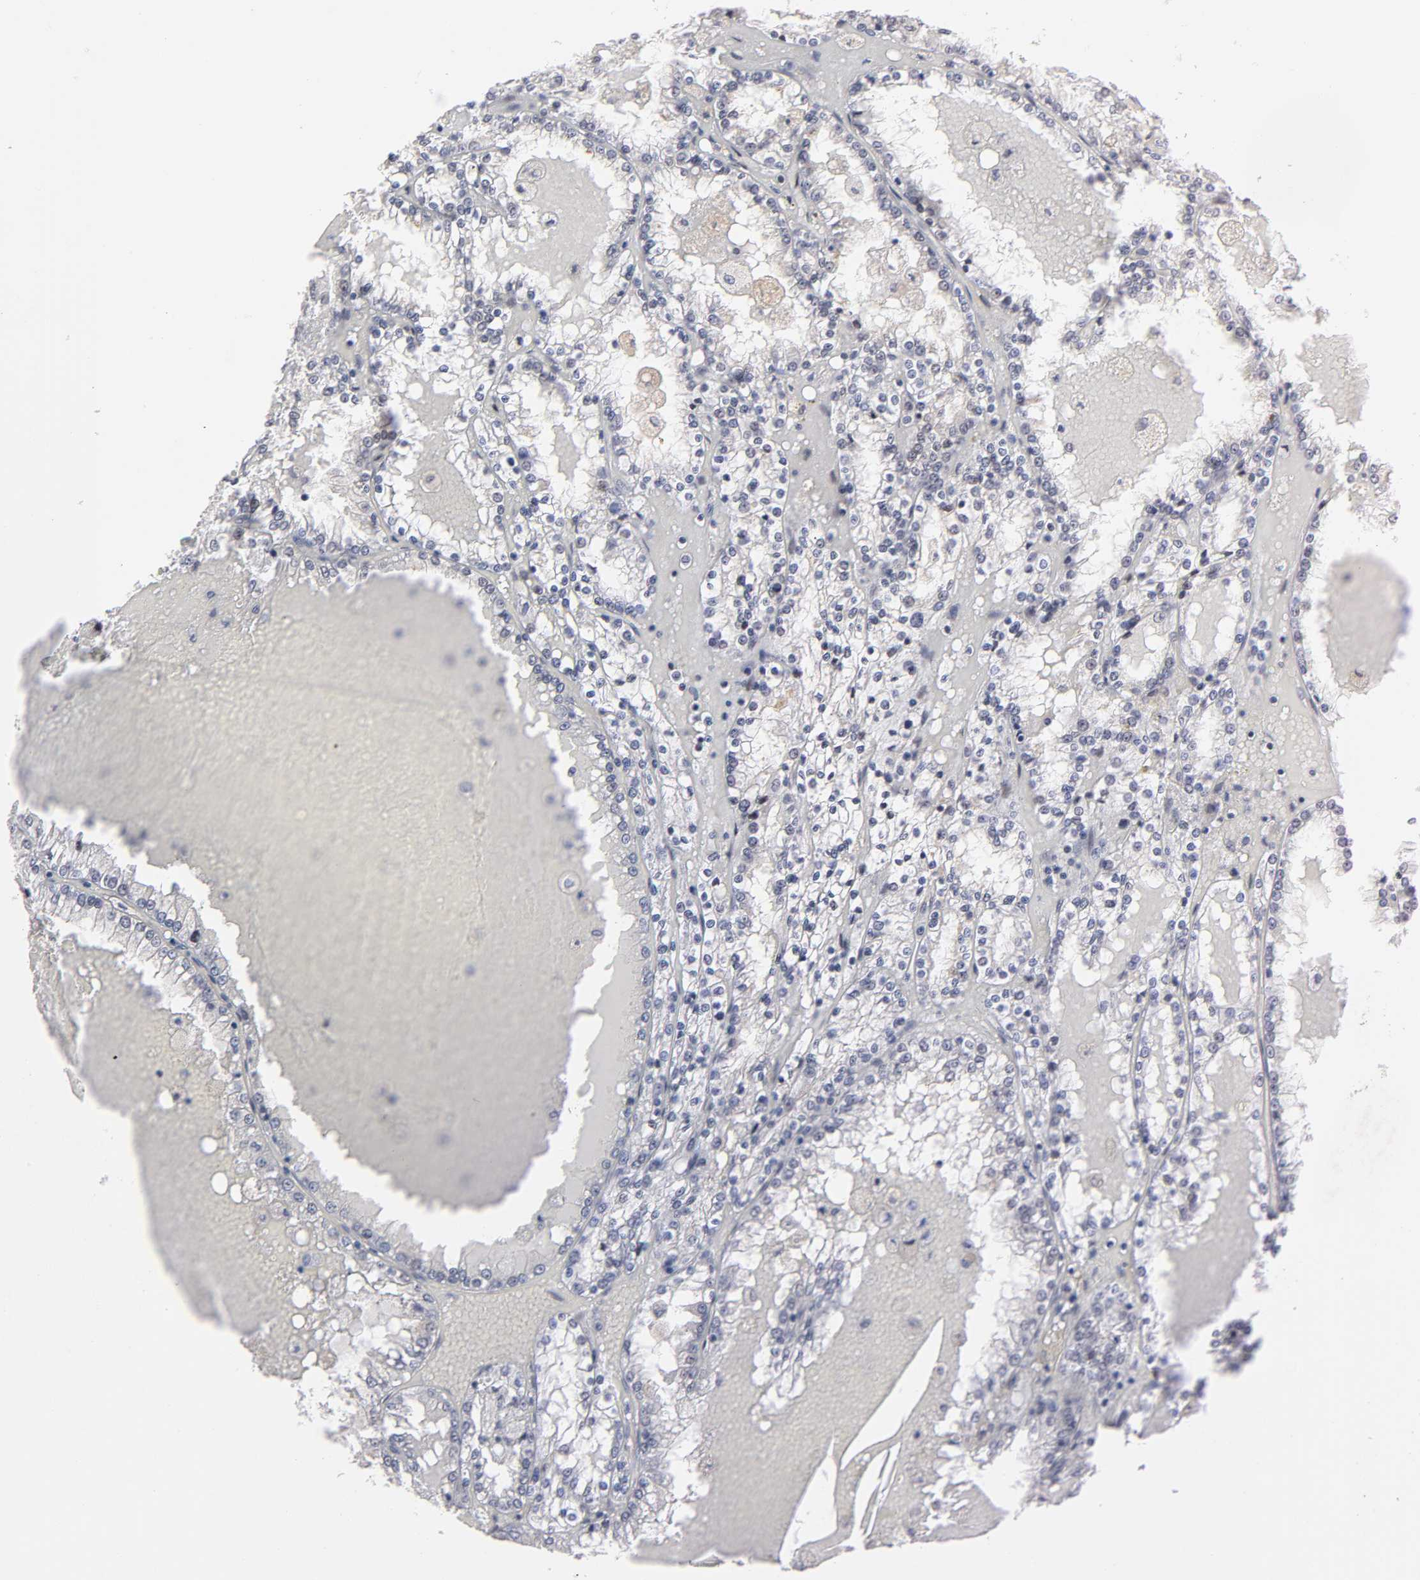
{"staining": {"intensity": "negative", "quantity": "none", "location": "none"}, "tissue": "renal cancer", "cell_type": "Tumor cells", "image_type": "cancer", "snomed": [{"axis": "morphology", "description": "Adenocarcinoma, NOS"}, {"axis": "topography", "description": "Kidney"}], "caption": "Immunohistochemistry (IHC) of renal cancer exhibits no expression in tumor cells. (Stains: DAB IHC with hematoxylin counter stain, Microscopy: brightfield microscopy at high magnification).", "gene": "ZKSCAN8", "patient": {"sex": "female", "age": 56}}